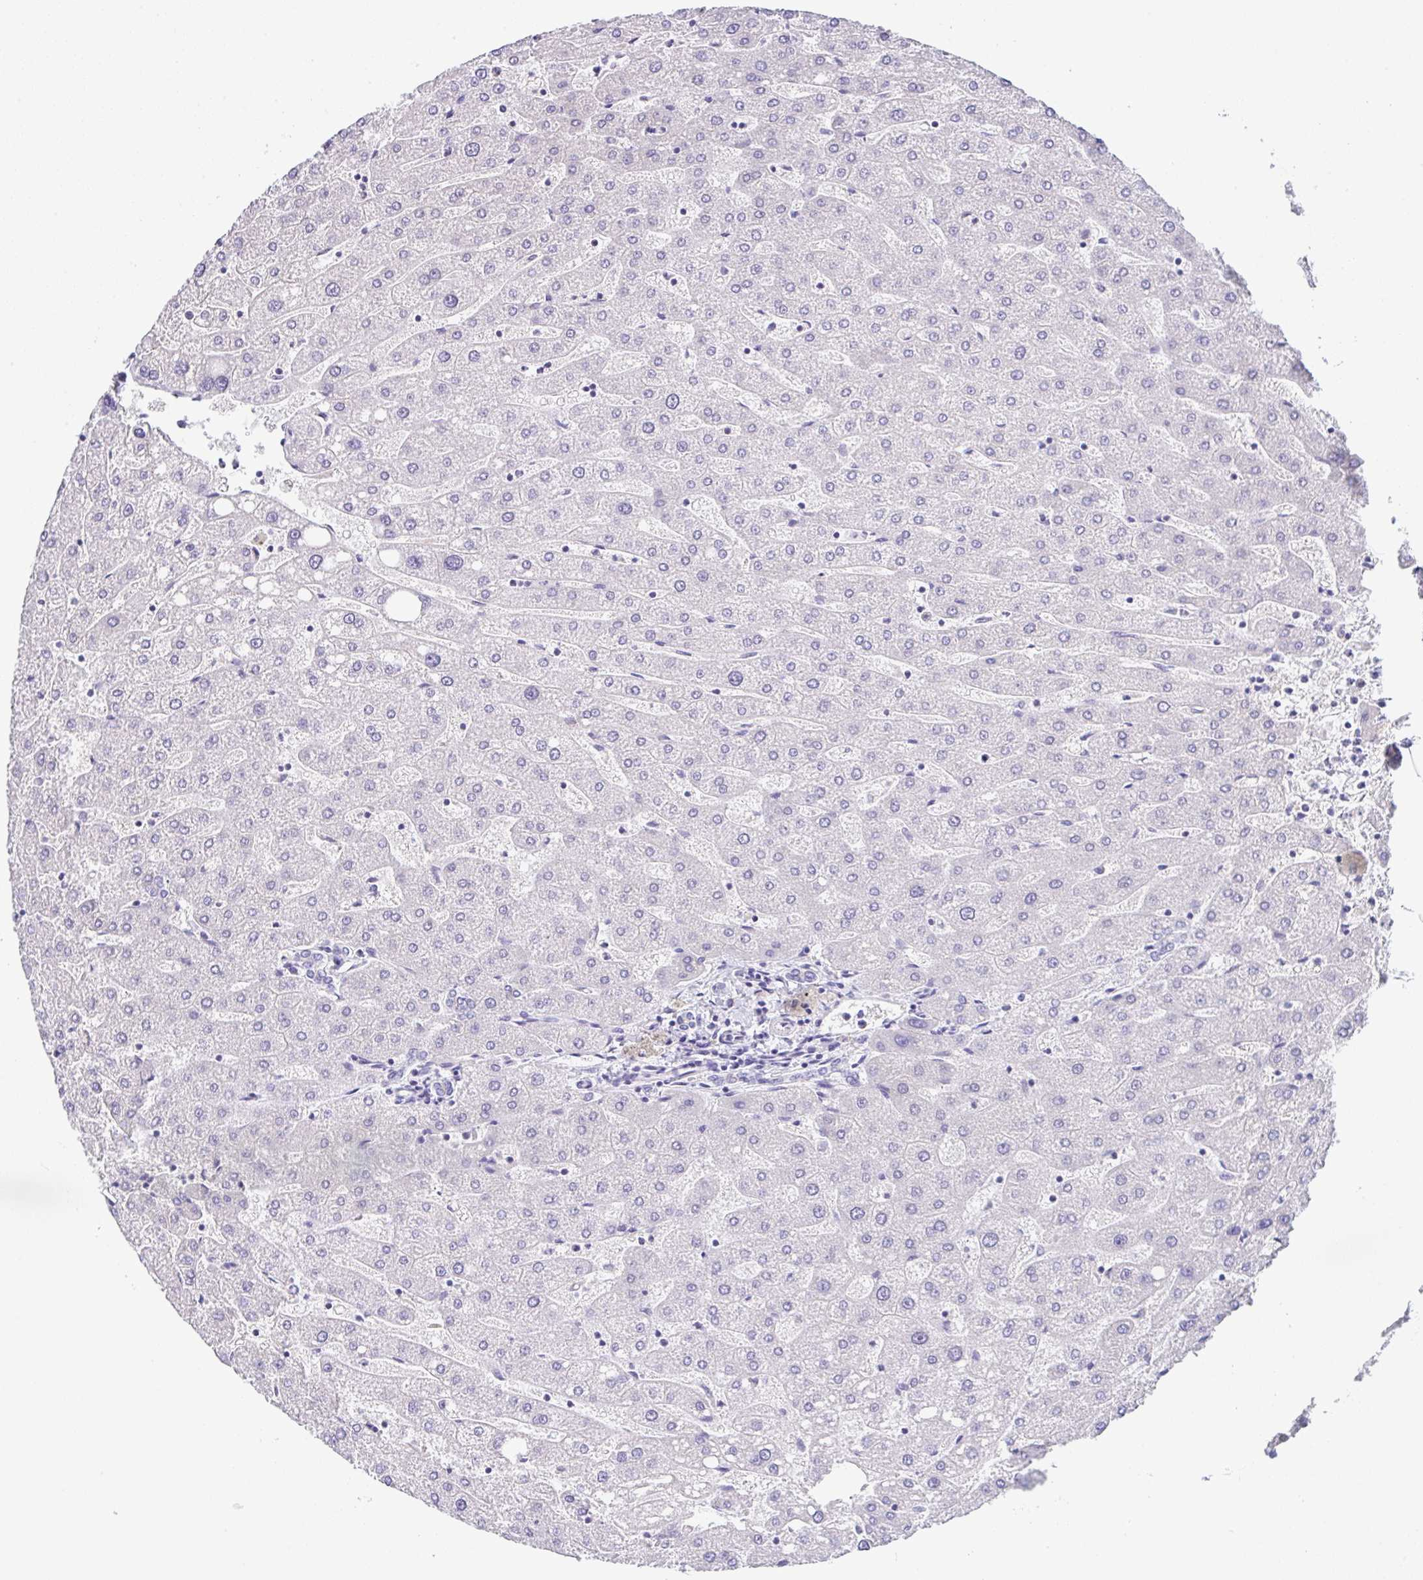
{"staining": {"intensity": "negative", "quantity": "none", "location": "none"}, "tissue": "liver", "cell_type": "Cholangiocytes", "image_type": "normal", "snomed": [{"axis": "morphology", "description": "Normal tissue, NOS"}, {"axis": "topography", "description": "Liver"}], "caption": "Immunohistochemistry (IHC) histopathology image of unremarkable liver stained for a protein (brown), which demonstrates no positivity in cholangiocytes. (DAB immunohistochemistry with hematoxylin counter stain).", "gene": "CGNL1", "patient": {"sex": "male", "age": 67}}